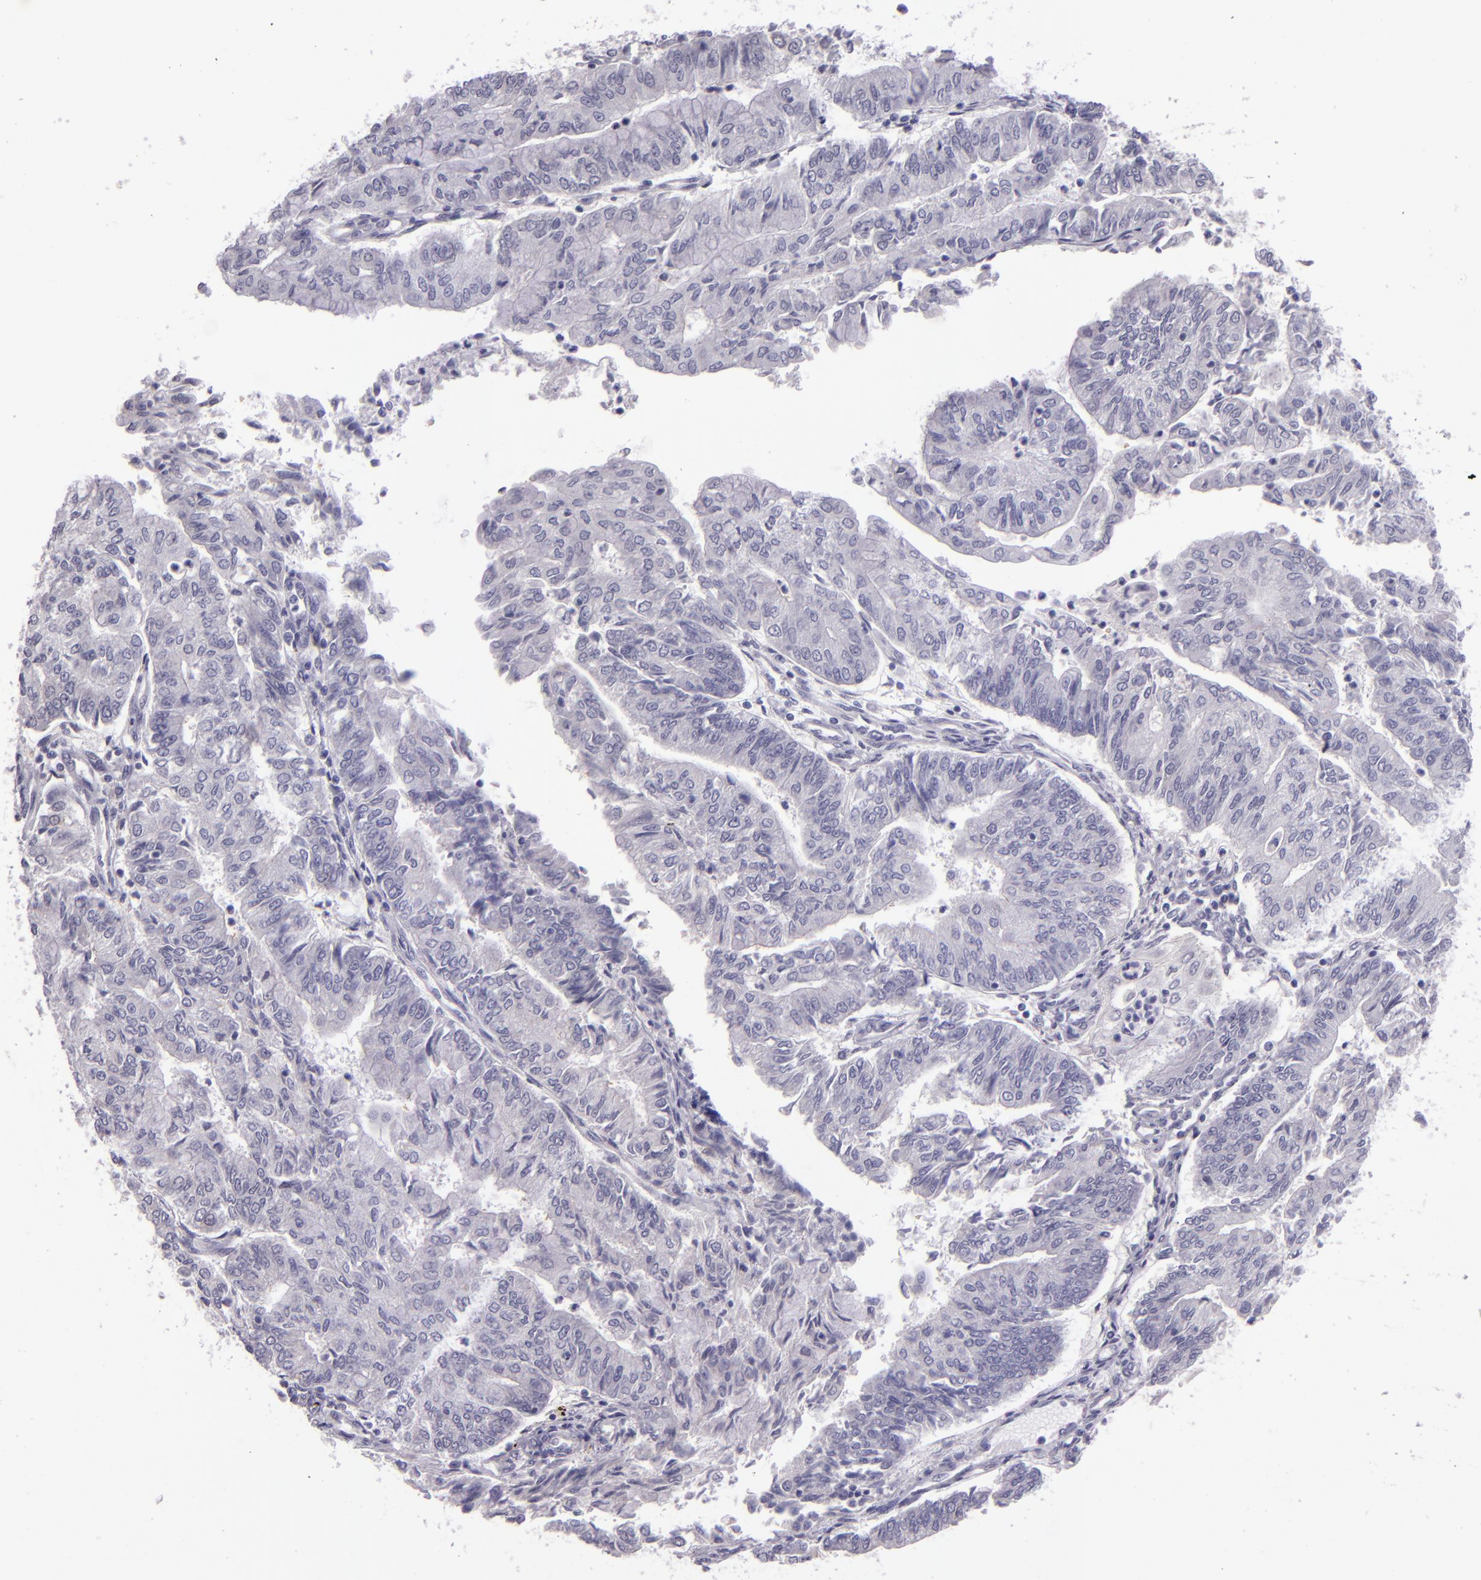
{"staining": {"intensity": "negative", "quantity": "none", "location": "none"}, "tissue": "endometrial cancer", "cell_type": "Tumor cells", "image_type": "cancer", "snomed": [{"axis": "morphology", "description": "Adenocarcinoma, NOS"}, {"axis": "topography", "description": "Endometrium"}], "caption": "Tumor cells are negative for brown protein staining in endometrial cancer (adenocarcinoma). Brightfield microscopy of immunohistochemistry stained with DAB (brown) and hematoxylin (blue), captured at high magnification.", "gene": "SNCB", "patient": {"sex": "female", "age": 59}}